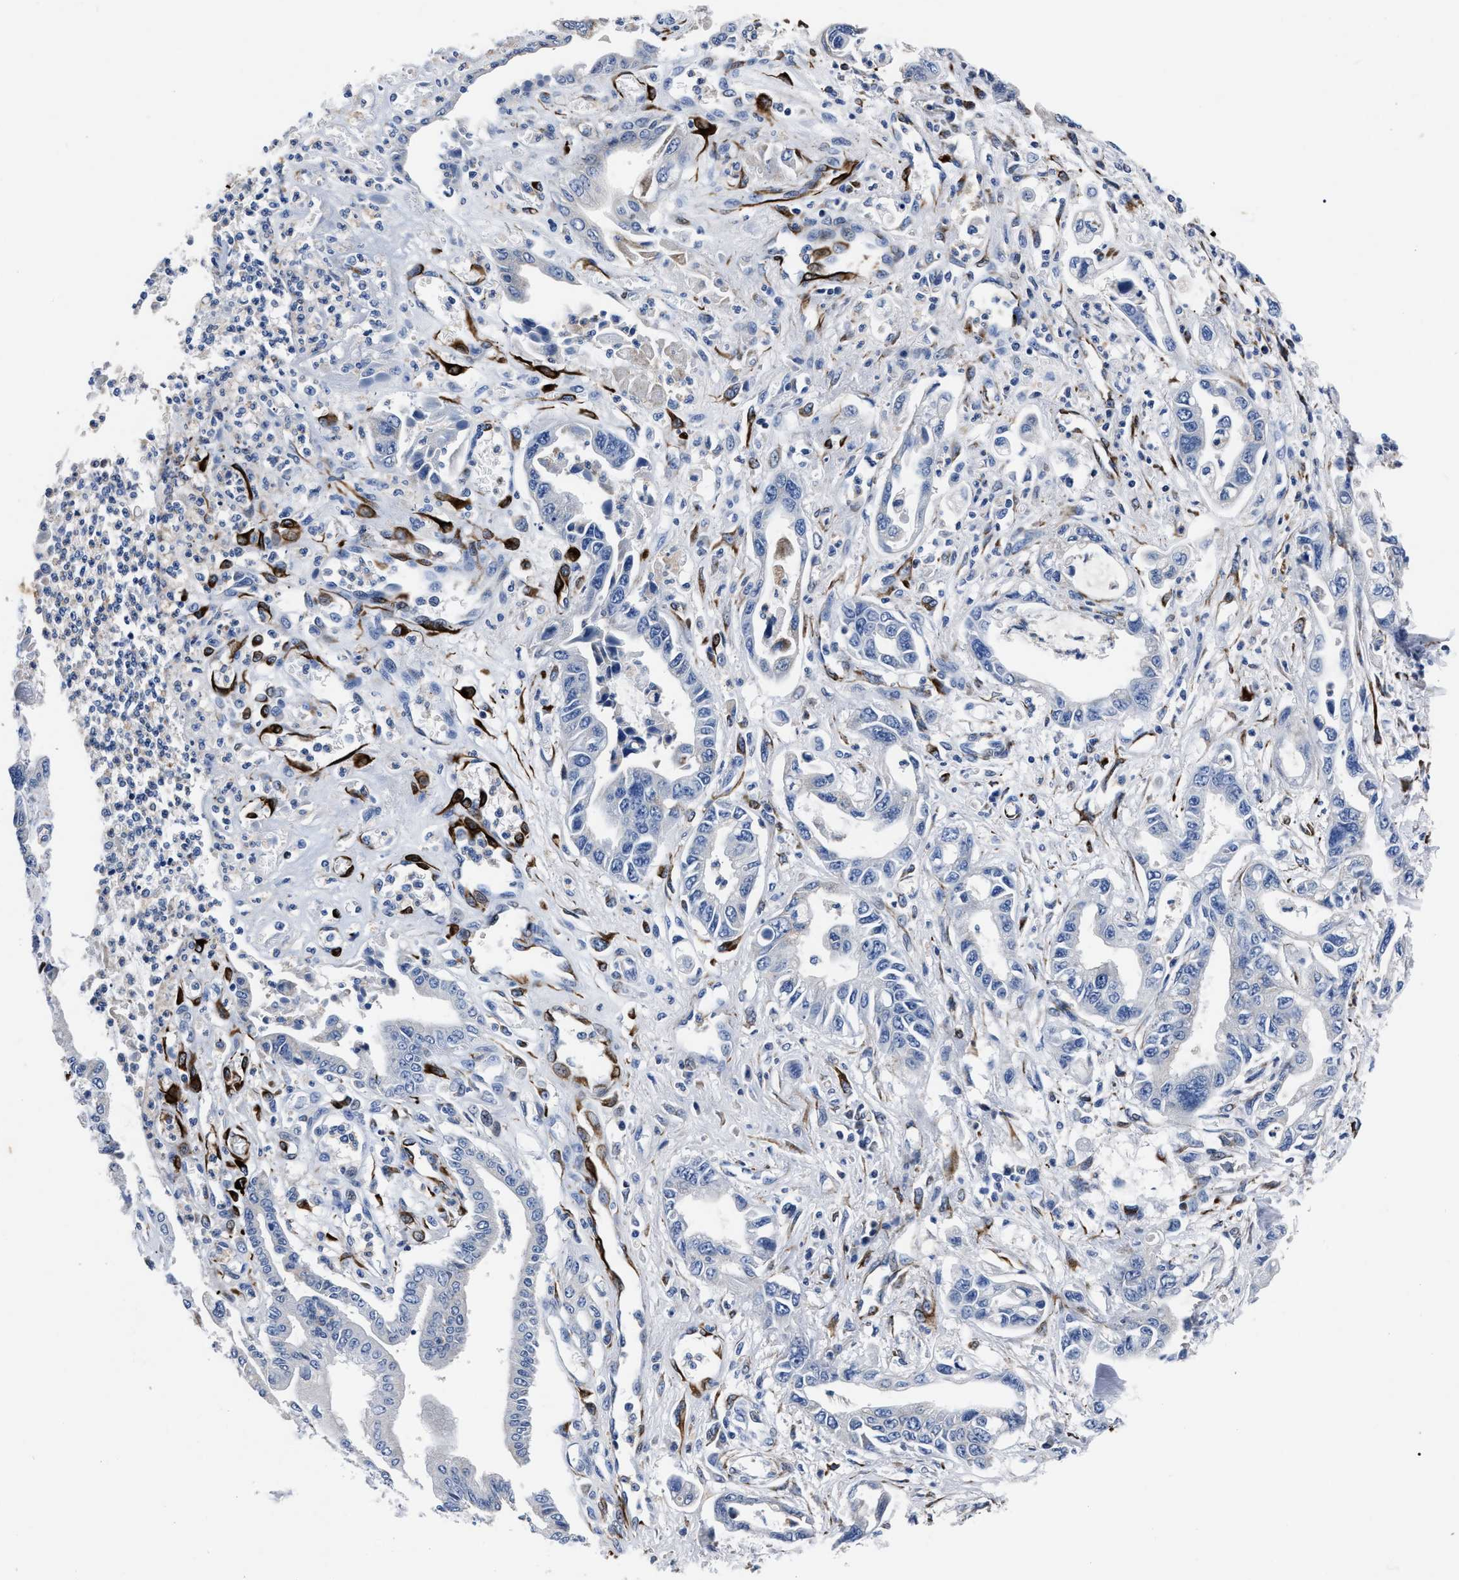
{"staining": {"intensity": "negative", "quantity": "none", "location": "none"}, "tissue": "pancreatic cancer", "cell_type": "Tumor cells", "image_type": "cancer", "snomed": [{"axis": "morphology", "description": "Adenocarcinoma, NOS"}, {"axis": "topography", "description": "Pancreas"}], "caption": "Immunohistochemistry (IHC) histopathology image of adenocarcinoma (pancreatic) stained for a protein (brown), which reveals no positivity in tumor cells. (Brightfield microscopy of DAB immunohistochemistry (IHC) at high magnification).", "gene": "OR10G3", "patient": {"sex": "male", "age": 56}}